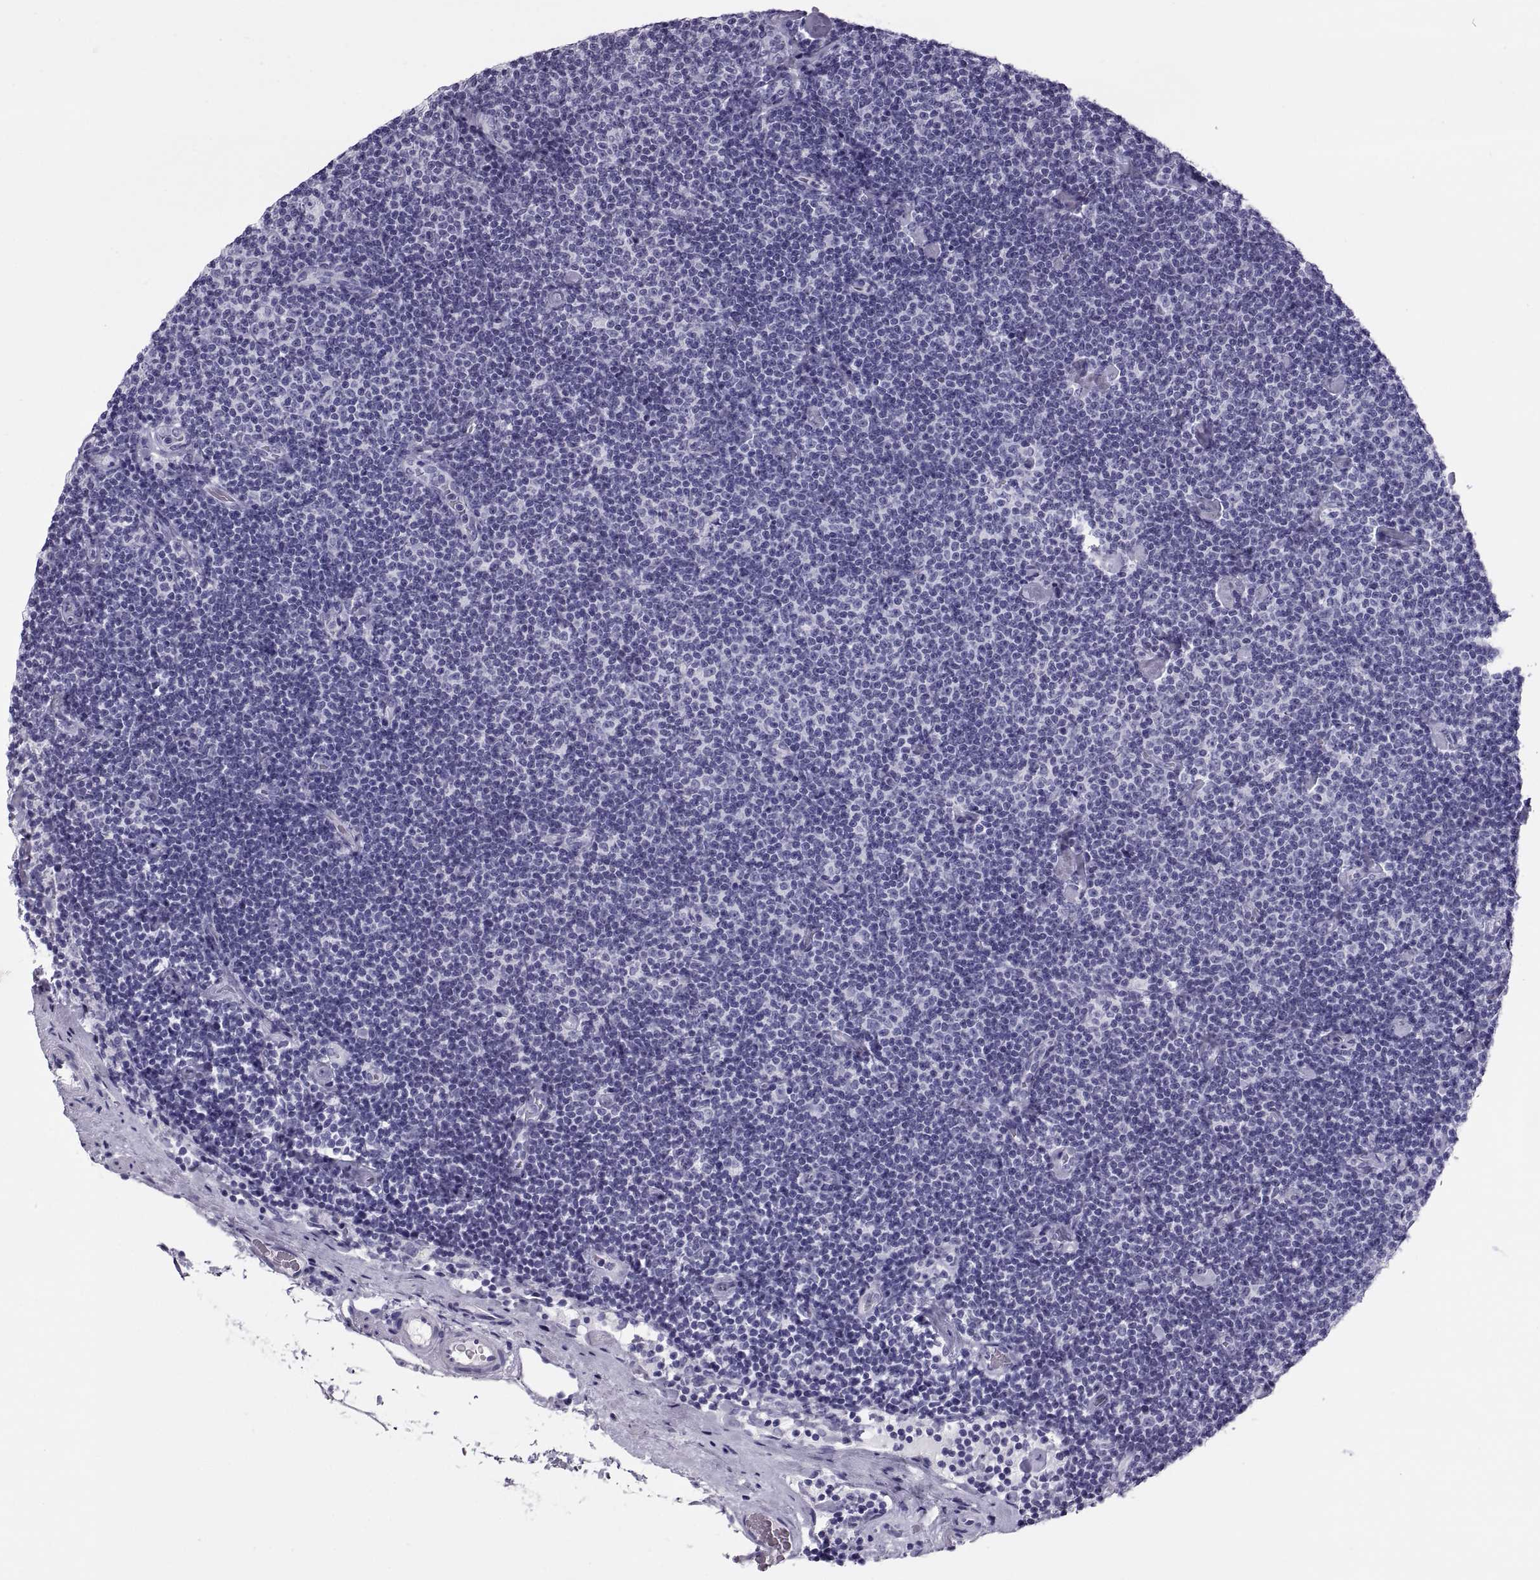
{"staining": {"intensity": "negative", "quantity": "none", "location": "none"}, "tissue": "lymphoma", "cell_type": "Tumor cells", "image_type": "cancer", "snomed": [{"axis": "morphology", "description": "Malignant lymphoma, non-Hodgkin's type, Low grade"}, {"axis": "topography", "description": "Lymph node"}], "caption": "A histopathology image of lymphoma stained for a protein displays no brown staining in tumor cells. Nuclei are stained in blue.", "gene": "PAX2", "patient": {"sex": "male", "age": 81}}